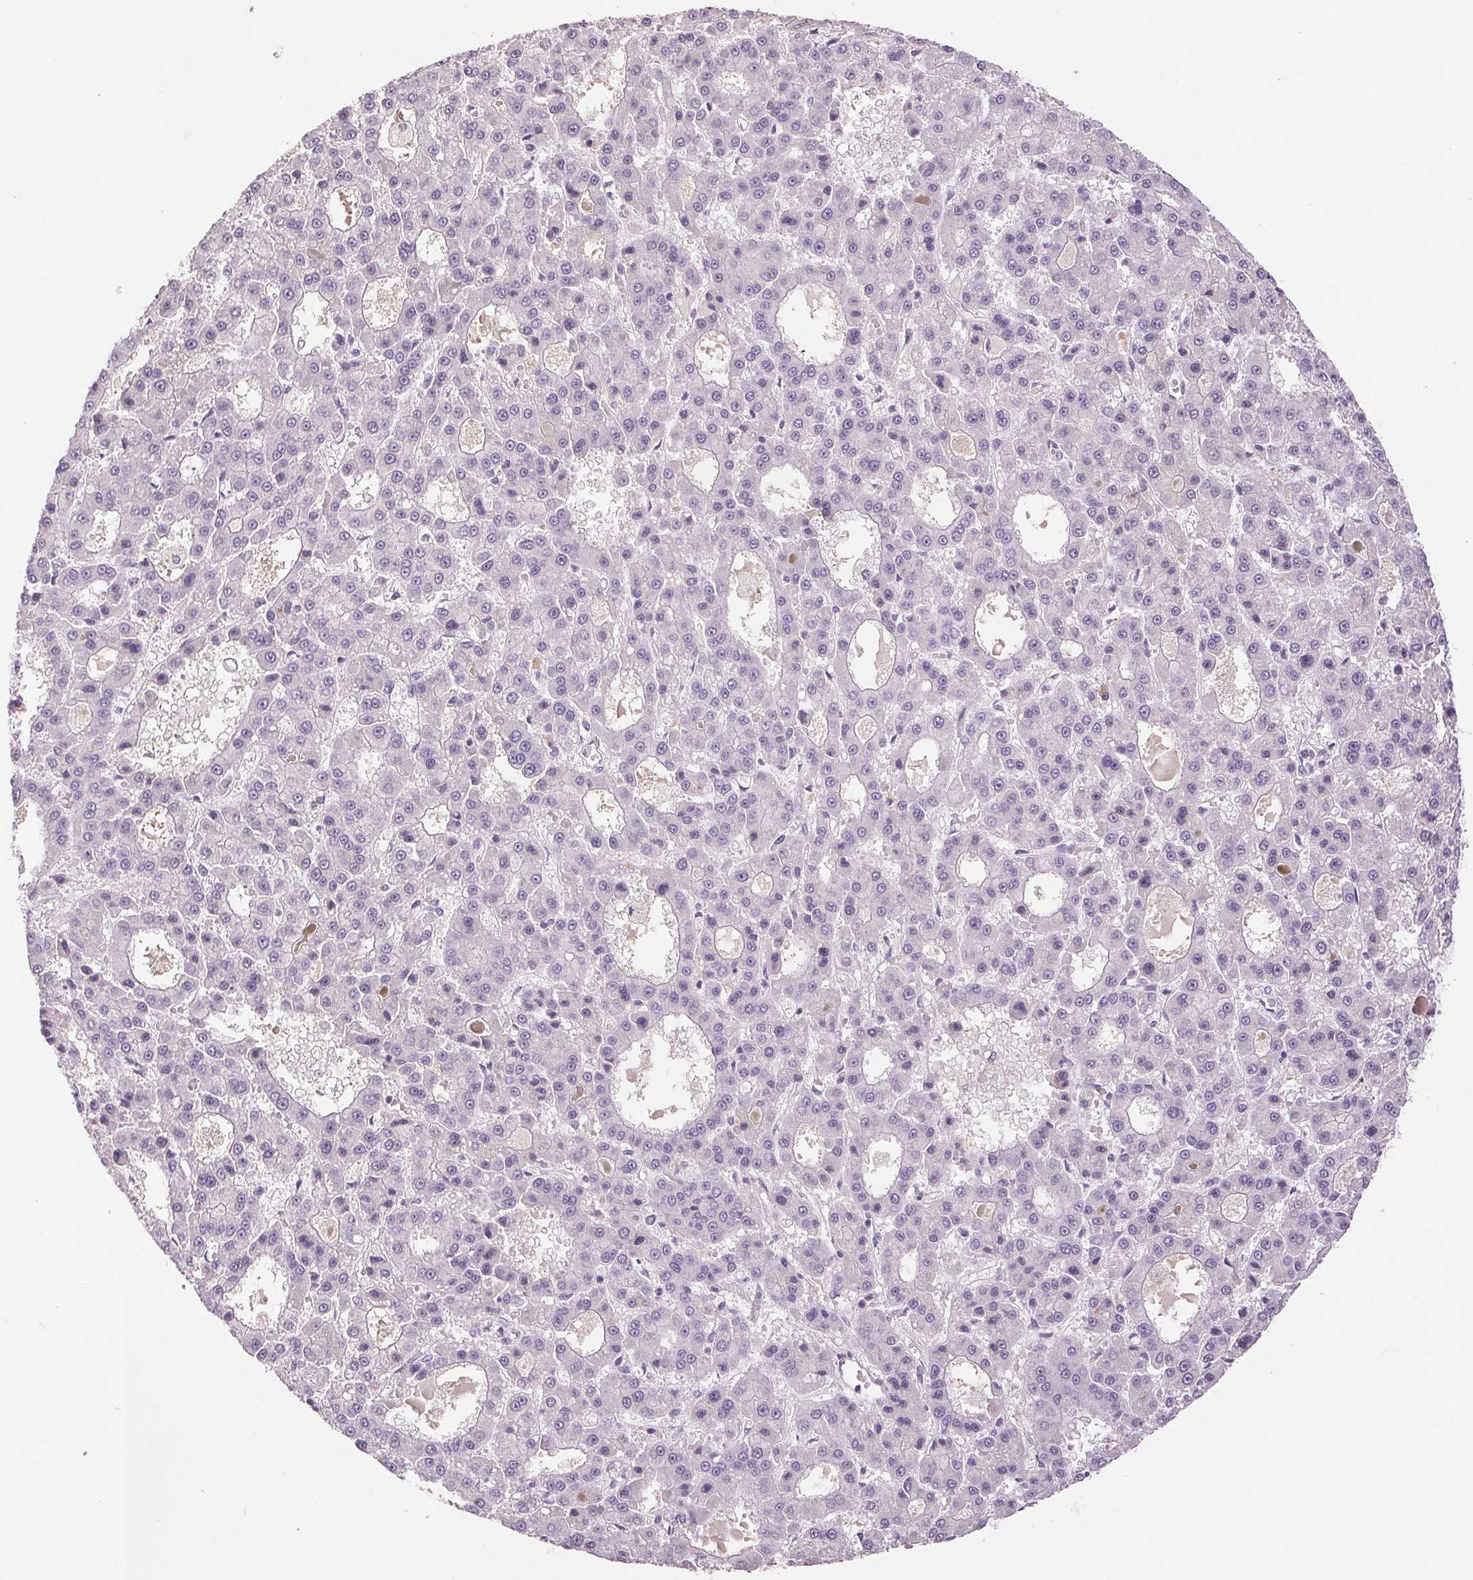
{"staining": {"intensity": "negative", "quantity": "none", "location": "none"}, "tissue": "liver cancer", "cell_type": "Tumor cells", "image_type": "cancer", "snomed": [{"axis": "morphology", "description": "Carcinoma, Hepatocellular, NOS"}, {"axis": "topography", "description": "Liver"}], "caption": "DAB (3,3'-diaminobenzidine) immunohistochemical staining of liver cancer (hepatocellular carcinoma) reveals no significant positivity in tumor cells. (DAB immunohistochemistry visualized using brightfield microscopy, high magnification).", "gene": "FXYD4", "patient": {"sex": "male", "age": 70}}